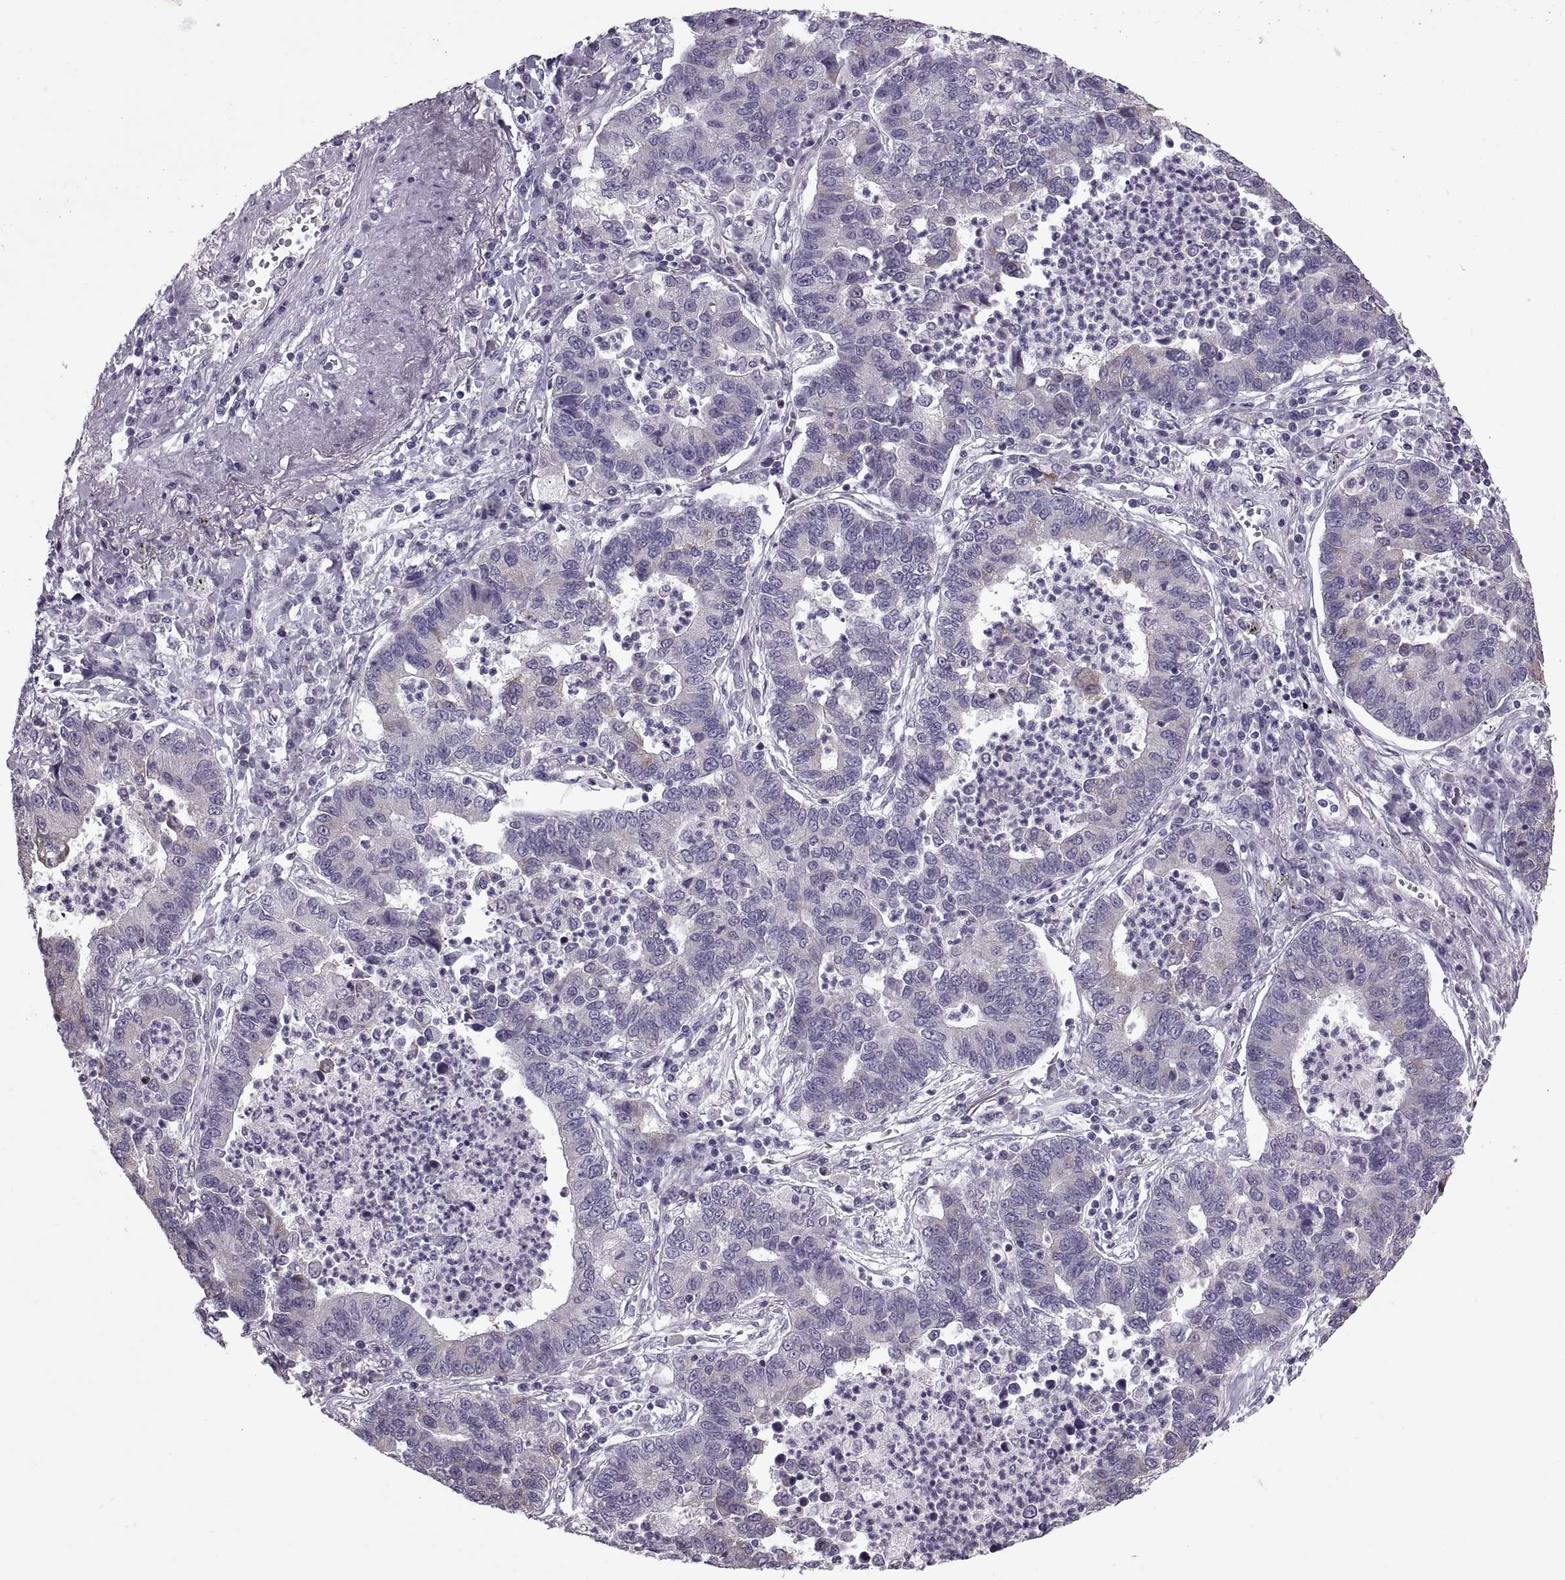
{"staining": {"intensity": "weak", "quantity": "<25%", "location": "cytoplasmic/membranous"}, "tissue": "lung cancer", "cell_type": "Tumor cells", "image_type": "cancer", "snomed": [{"axis": "morphology", "description": "Adenocarcinoma, NOS"}, {"axis": "topography", "description": "Lung"}], "caption": "Immunohistochemical staining of human lung cancer shows no significant expression in tumor cells. (Stains: DAB (3,3'-diaminobenzidine) immunohistochemistry (IHC) with hematoxylin counter stain, Microscopy: brightfield microscopy at high magnification).", "gene": "PABPC1", "patient": {"sex": "female", "age": 57}}